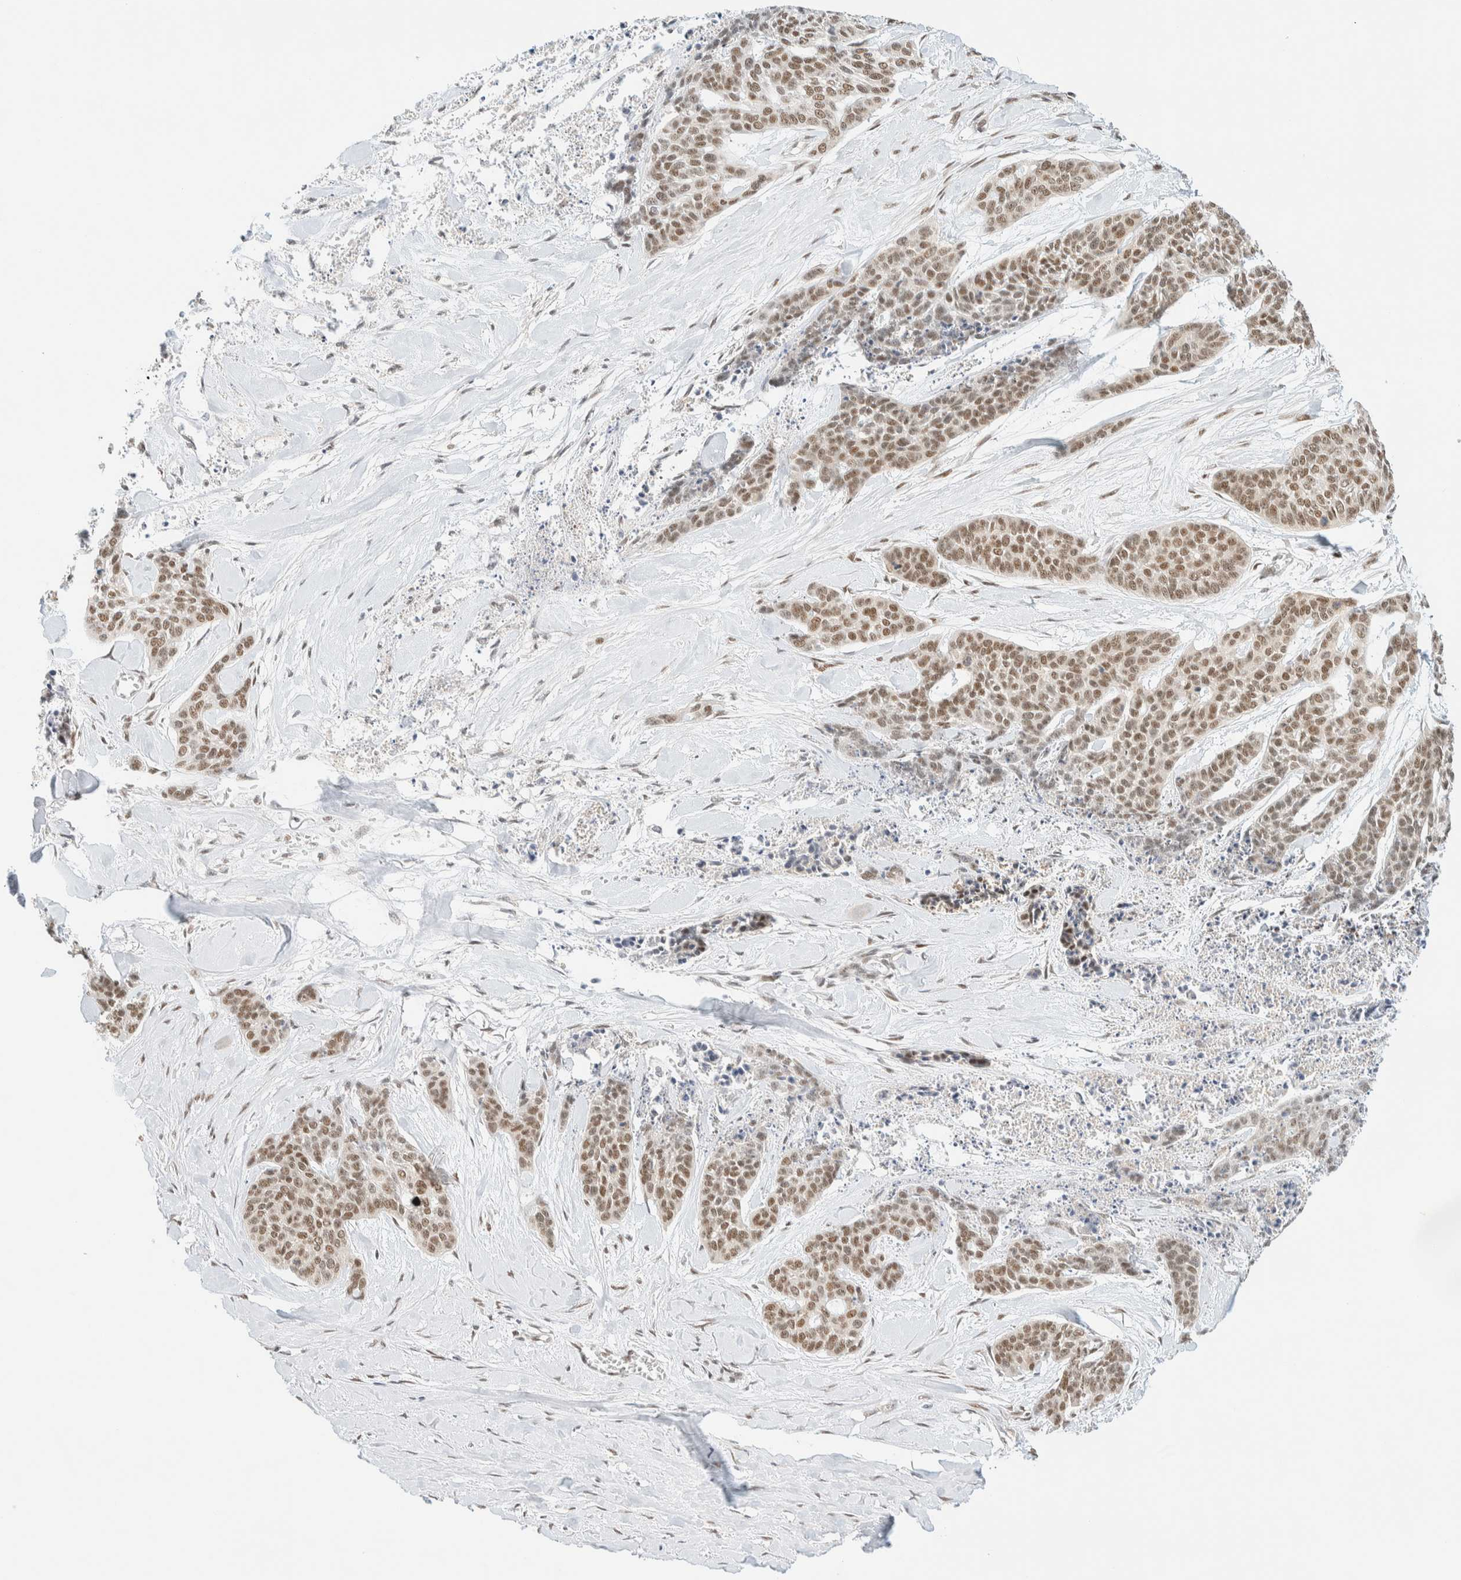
{"staining": {"intensity": "moderate", "quantity": ">75%", "location": "nuclear"}, "tissue": "skin cancer", "cell_type": "Tumor cells", "image_type": "cancer", "snomed": [{"axis": "morphology", "description": "Basal cell carcinoma"}, {"axis": "topography", "description": "Skin"}], "caption": "High-power microscopy captured an immunohistochemistry (IHC) photomicrograph of skin basal cell carcinoma, revealing moderate nuclear staining in approximately >75% of tumor cells.", "gene": "PYGO2", "patient": {"sex": "female", "age": 64}}